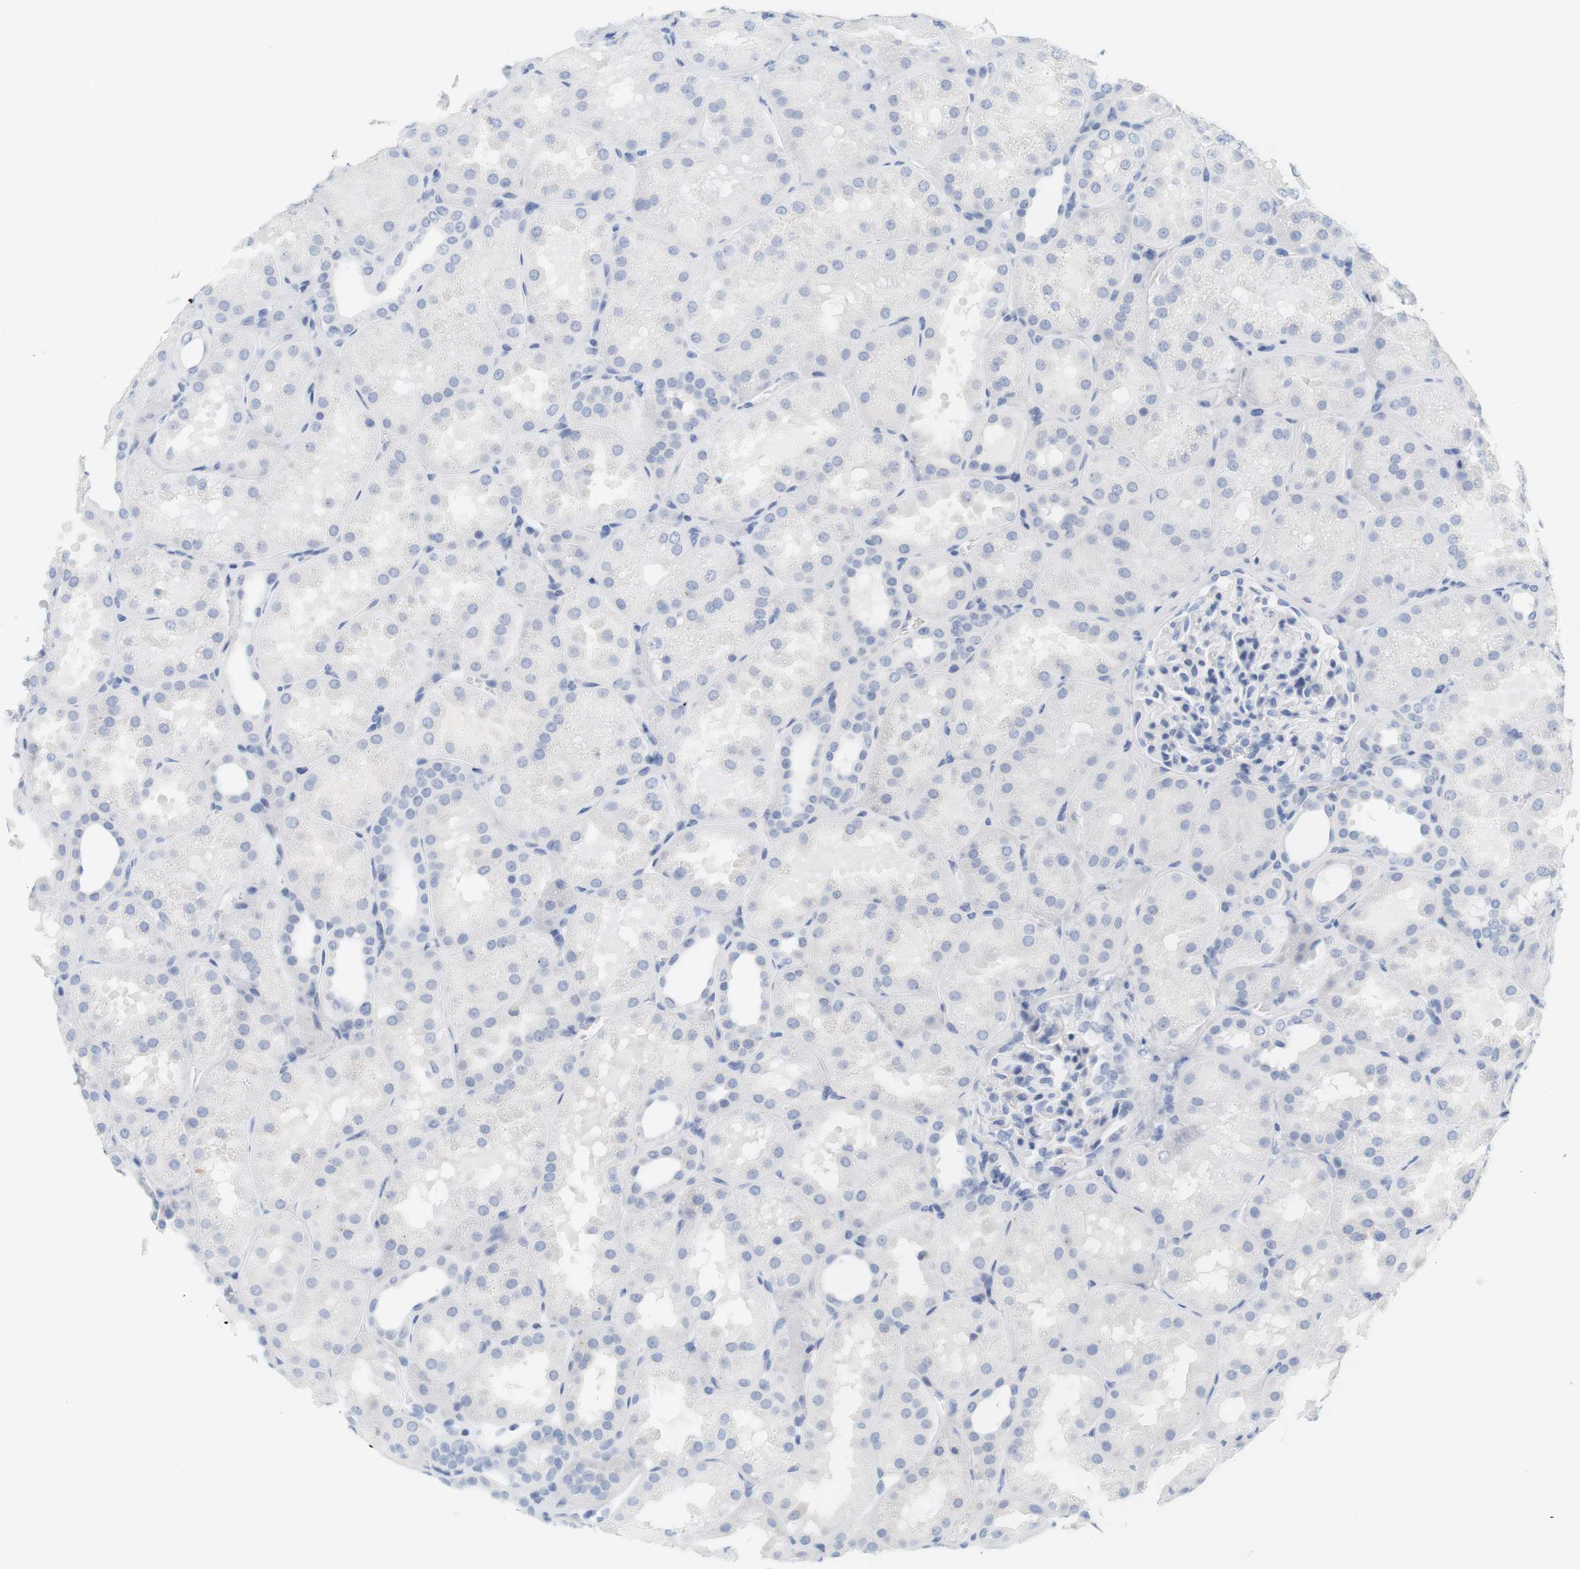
{"staining": {"intensity": "negative", "quantity": "none", "location": "none"}, "tissue": "kidney", "cell_type": "Cells in glomeruli", "image_type": "normal", "snomed": [{"axis": "morphology", "description": "Normal tissue, NOS"}, {"axis": "topography", "description": "Kidney"}], "caption": "This is an IHC image of unremarkable kidney. There is no expression in cells in glomeruli.", "gene": "OPRM1", "patient": {"sex": "male", "age": 28}}